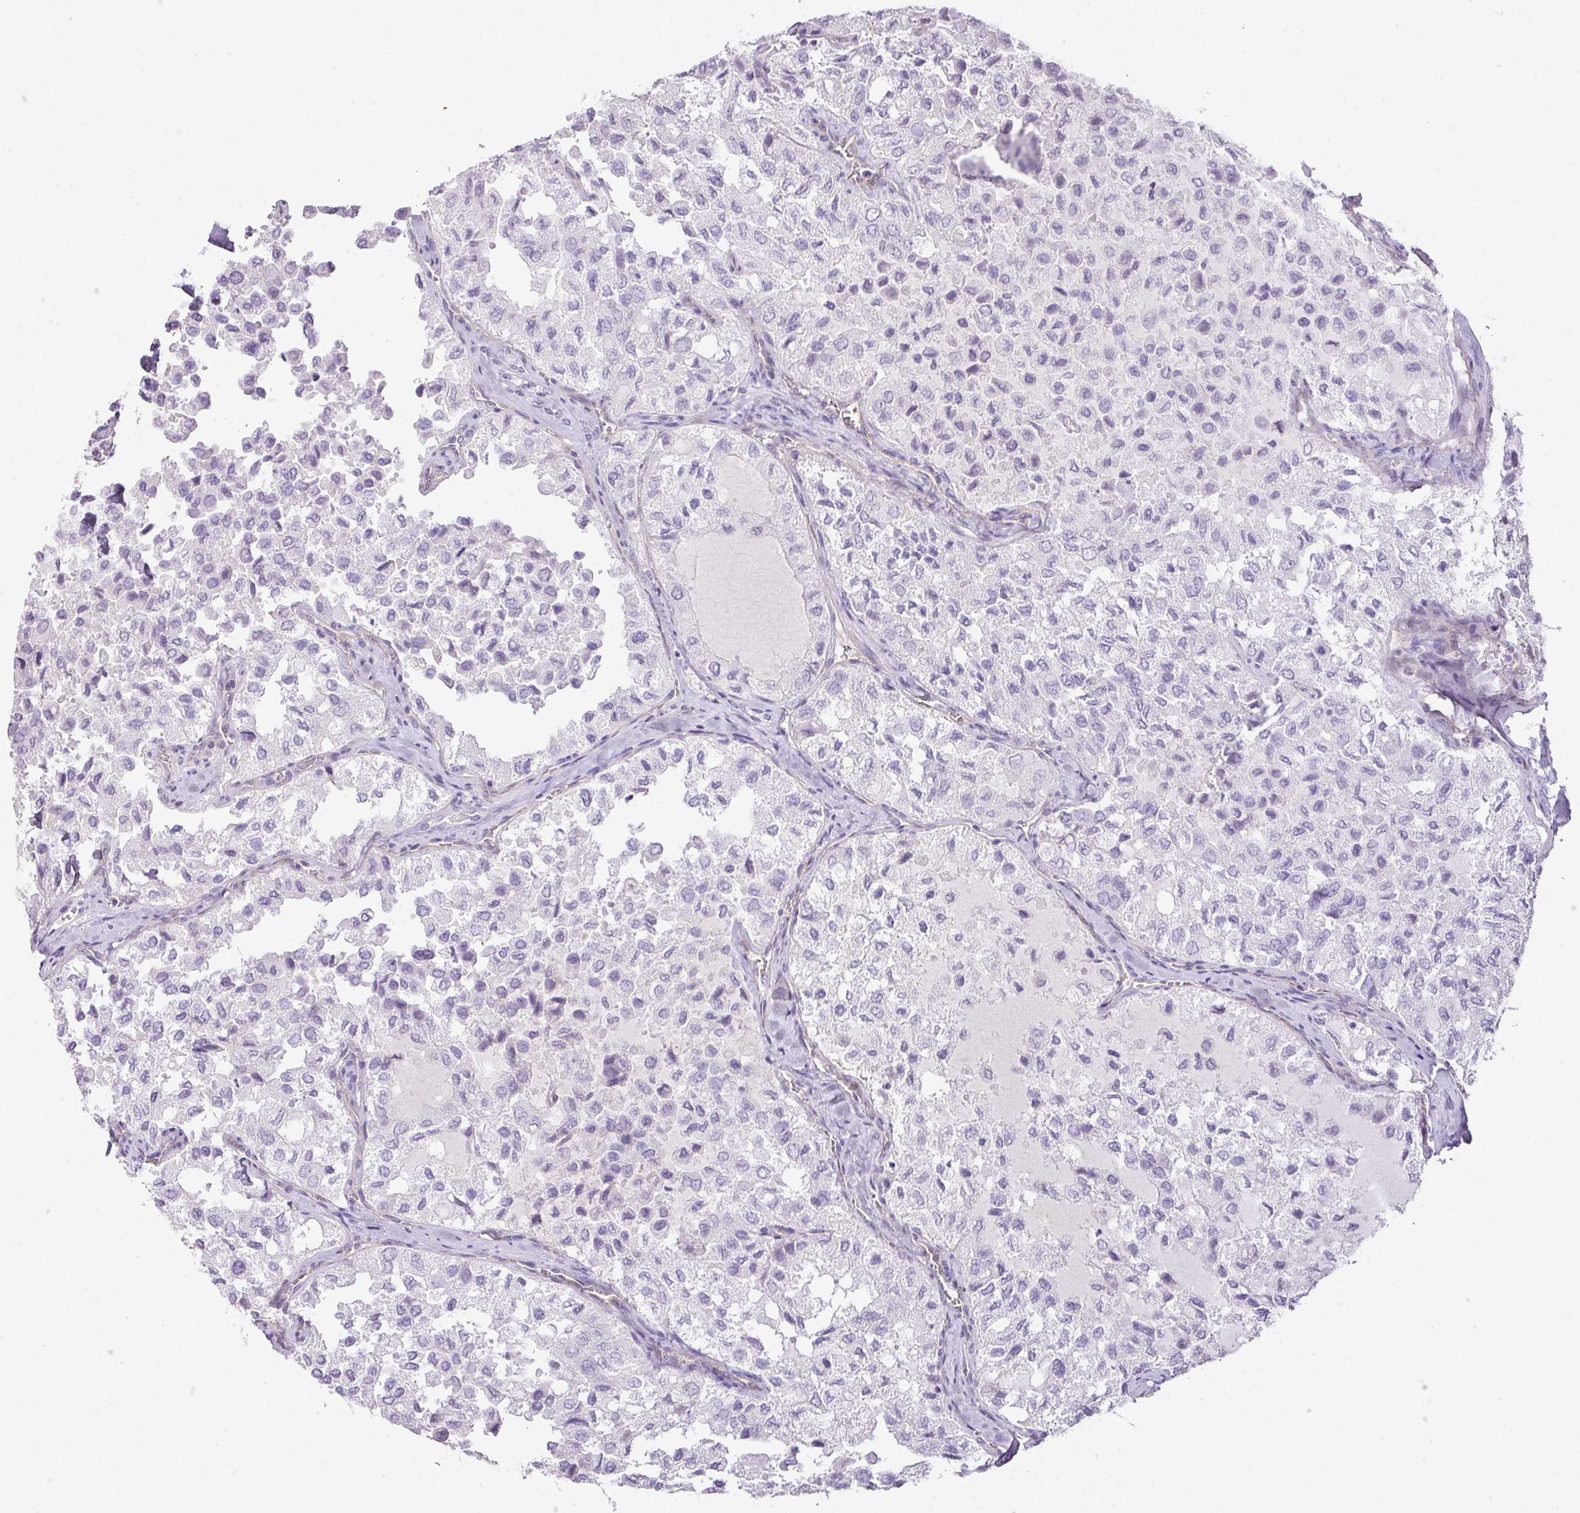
{"staining": {"intensity": "negative", "quantity": "none", "location": "none"}, "tissue": "thyroid cancer", "cell_type": "Tumor cells", "image_type": "cancer", "snomed": [{"axis": "morphology", "description": "Follicular adenoma carcinoma, NOS"}, {"axis": "topography", "description": "Thyroid gland"}], "caption": "Thyroid cancer (follicular adenoma carcinoma) was stained to show a protein in brown. There is no significant positivity in tumor cells.", "gene": "RAX2", "patient": {"sex": "male", "age": 75}}